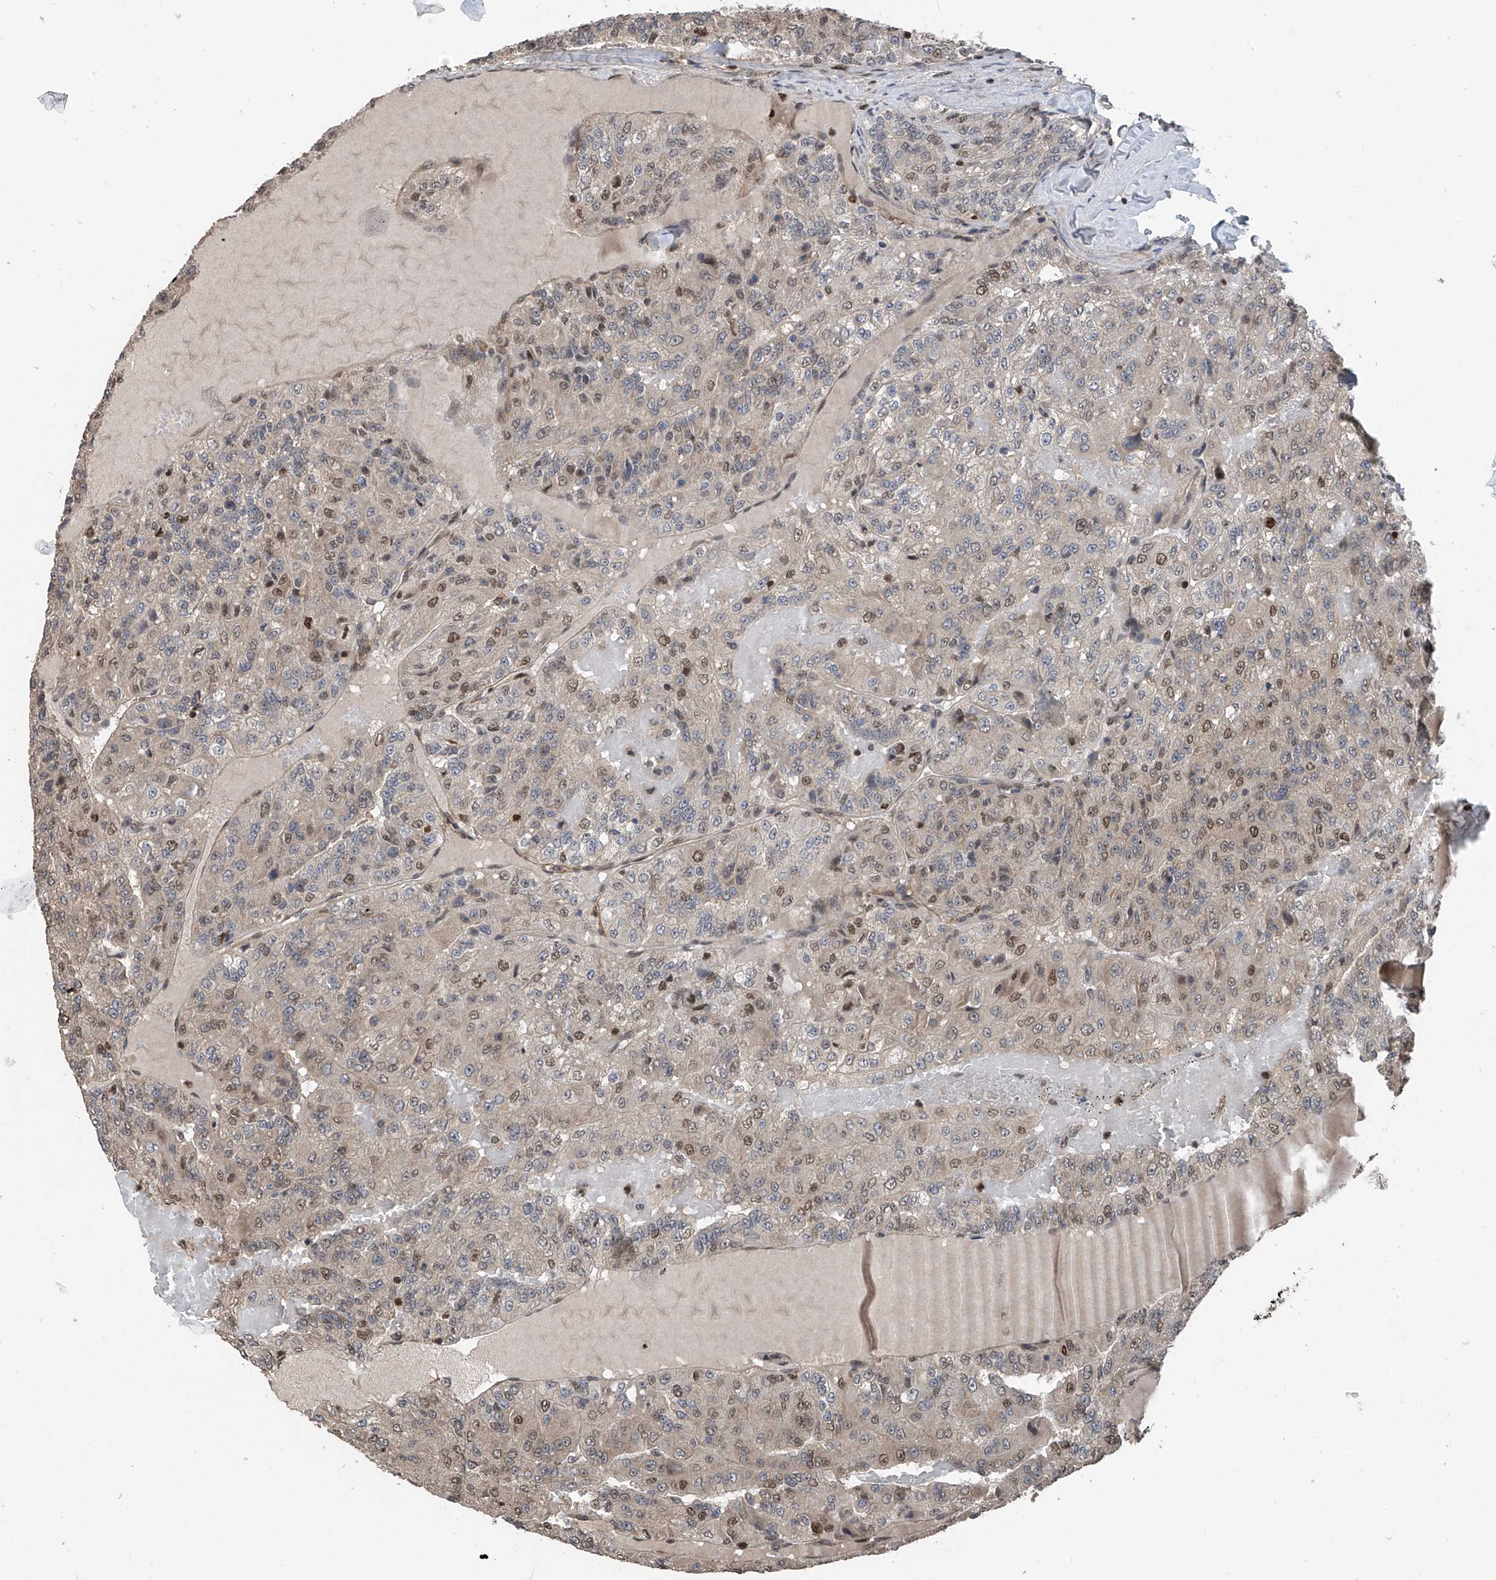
{"staining": {"intensity": "moderate", "quantity": "<25%", "location": "nuclear"}, "tissue": "renal cancer", "cell_type": "Tumor cells", "image_type": "cancer", "snomed": [{"axis": "morphology", "description": "Adenocarcinoma, NOS"}, {"axis": "topography", "description": "Kidney"}], "caption": "This photomicrograph demonstrates immunohistochemistry (IHC) staining of human renal cancer (adenocarcinoma), with low moderate nuclear staining in about <25% of tumor cells.", "gene": "DNAJC9", "patient": {"sex": "female", "age": 63}}